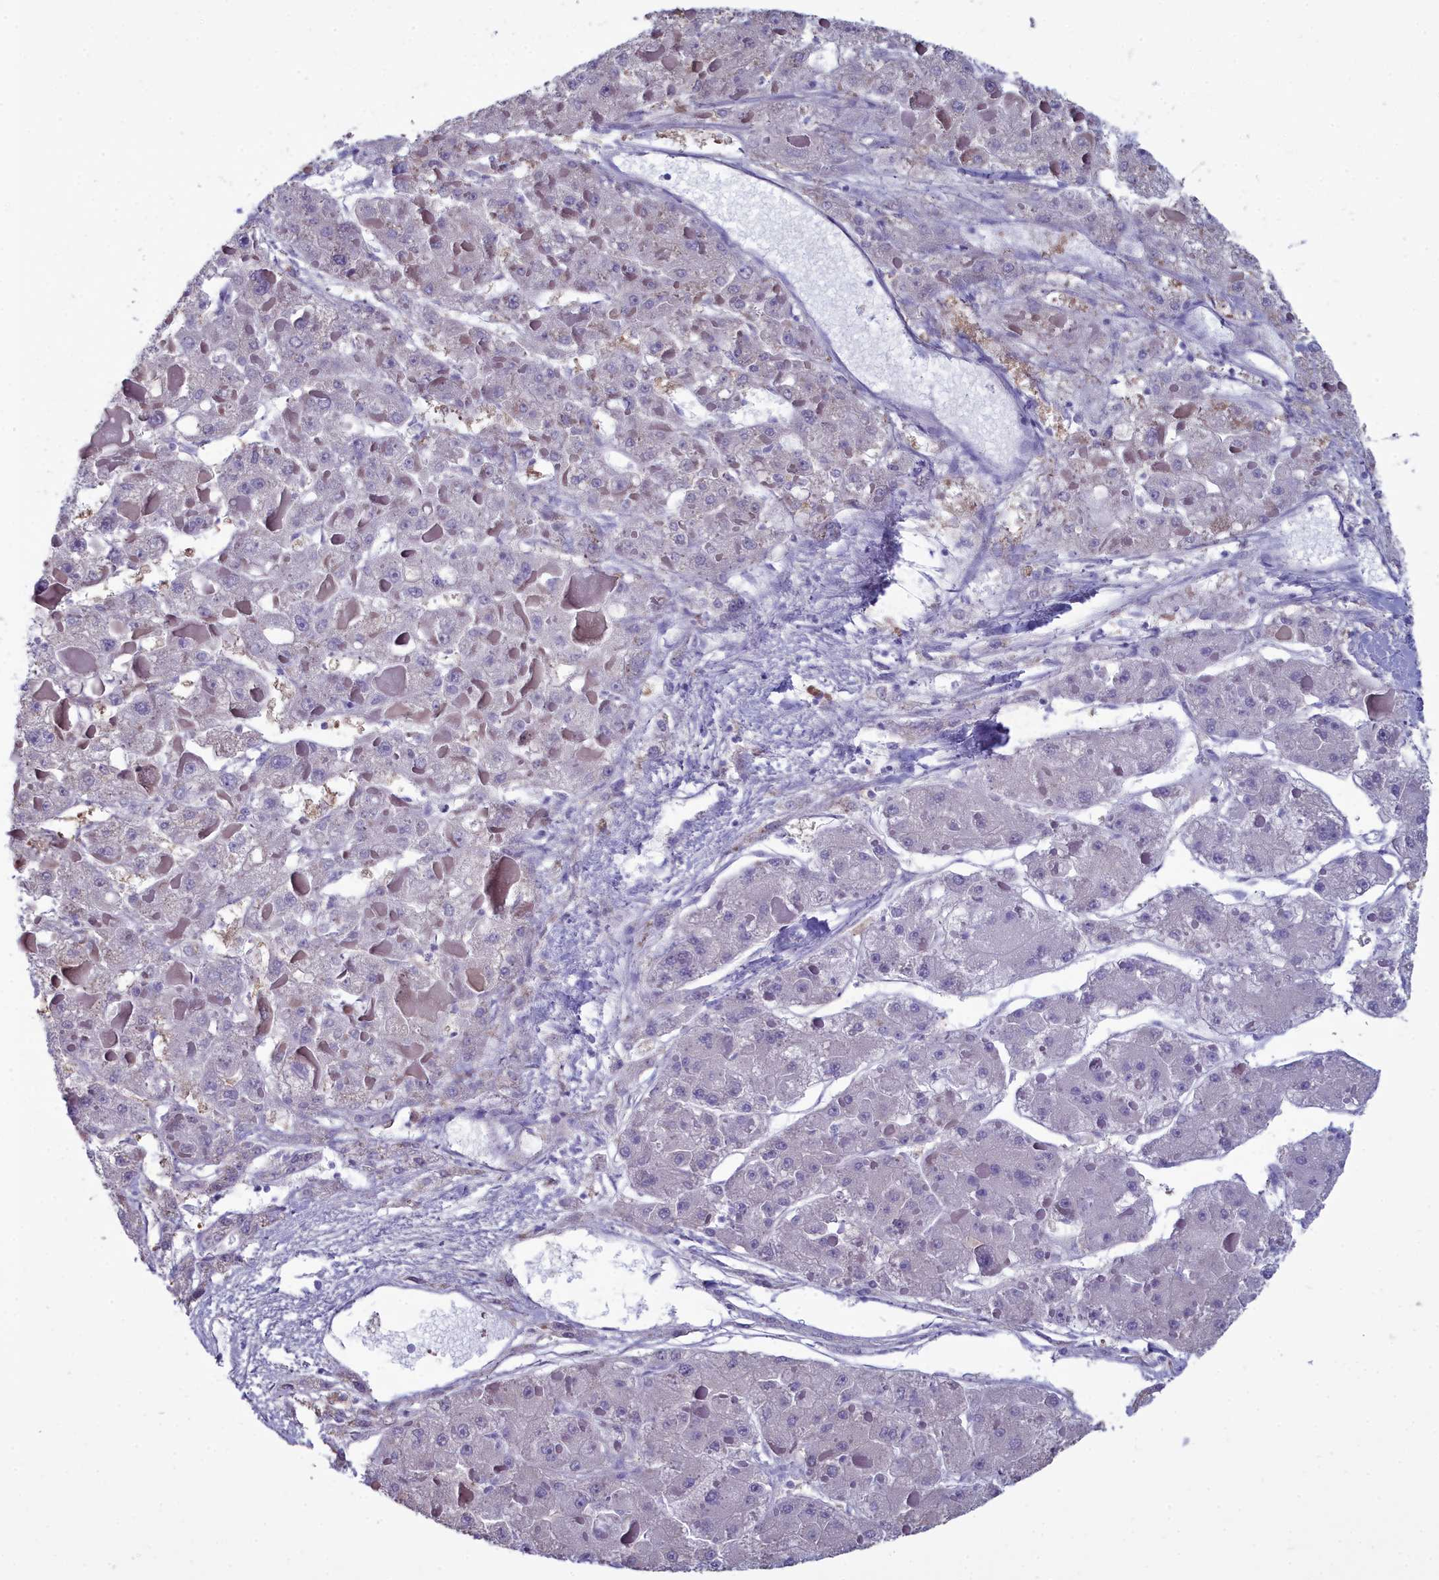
{"staining": {"intensity": "negative", "quantity": "none", "location": "none"}, "tissue": "liver cancer", "cell_type": "Tumor cells", "image_type": "cancer", "snomed": [{"axis": "morphology", "description": "Carcinoma, Hepatocellular, NOS"}, {"axis": "topography", "description": "Liver"}], "caption": "There is no significant positivity in tumor cells of liver hepatocellular carcinoma. (Brightfield microscopy of DAB immunohistochemistry (IHC) at high magnification).", "gene": "MAP6", "patient": {"sex": "female", "age": 73}}